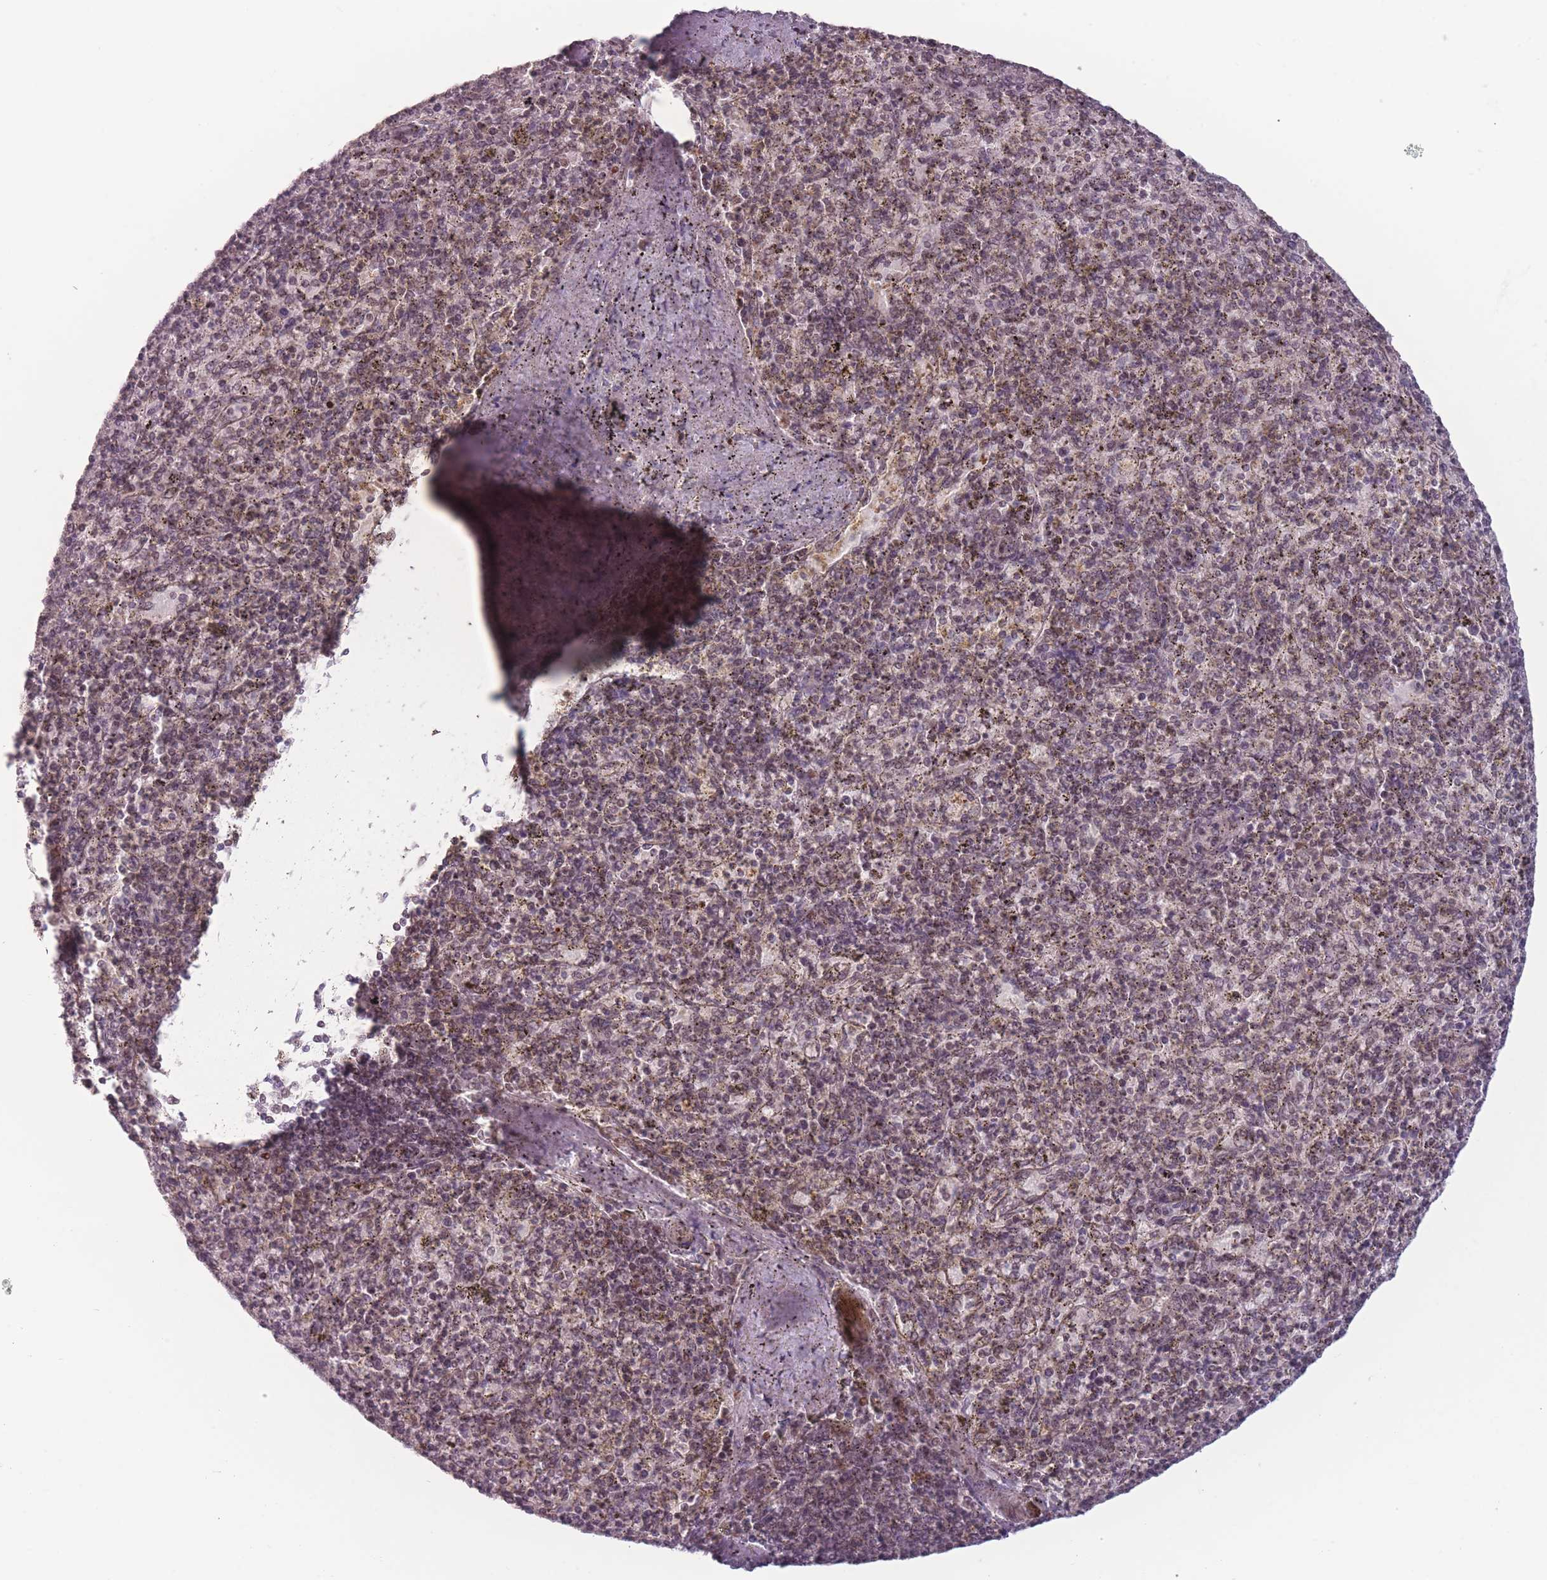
{"staining": {"intensity": "moderate", "quantity": "25%-75%", "location": "nuclear"}, "tissue": "spleen", "cell_type": "Cells in red pulp", "image_type": "normal", "snomed": [{"axis": "morphology", "description": "Normal tissue, NOS"}, {"axis": "topography", "description": "Spleen"}], "caption": "IHC image of unremarkable spleen stained for a protein (brown), which demonstrates medium levels of moderate nuclear expression in about 25%-75% of cells in red pulp.", "gene": "OR10C1", "patient": {"sex": "male", "age": 72}}